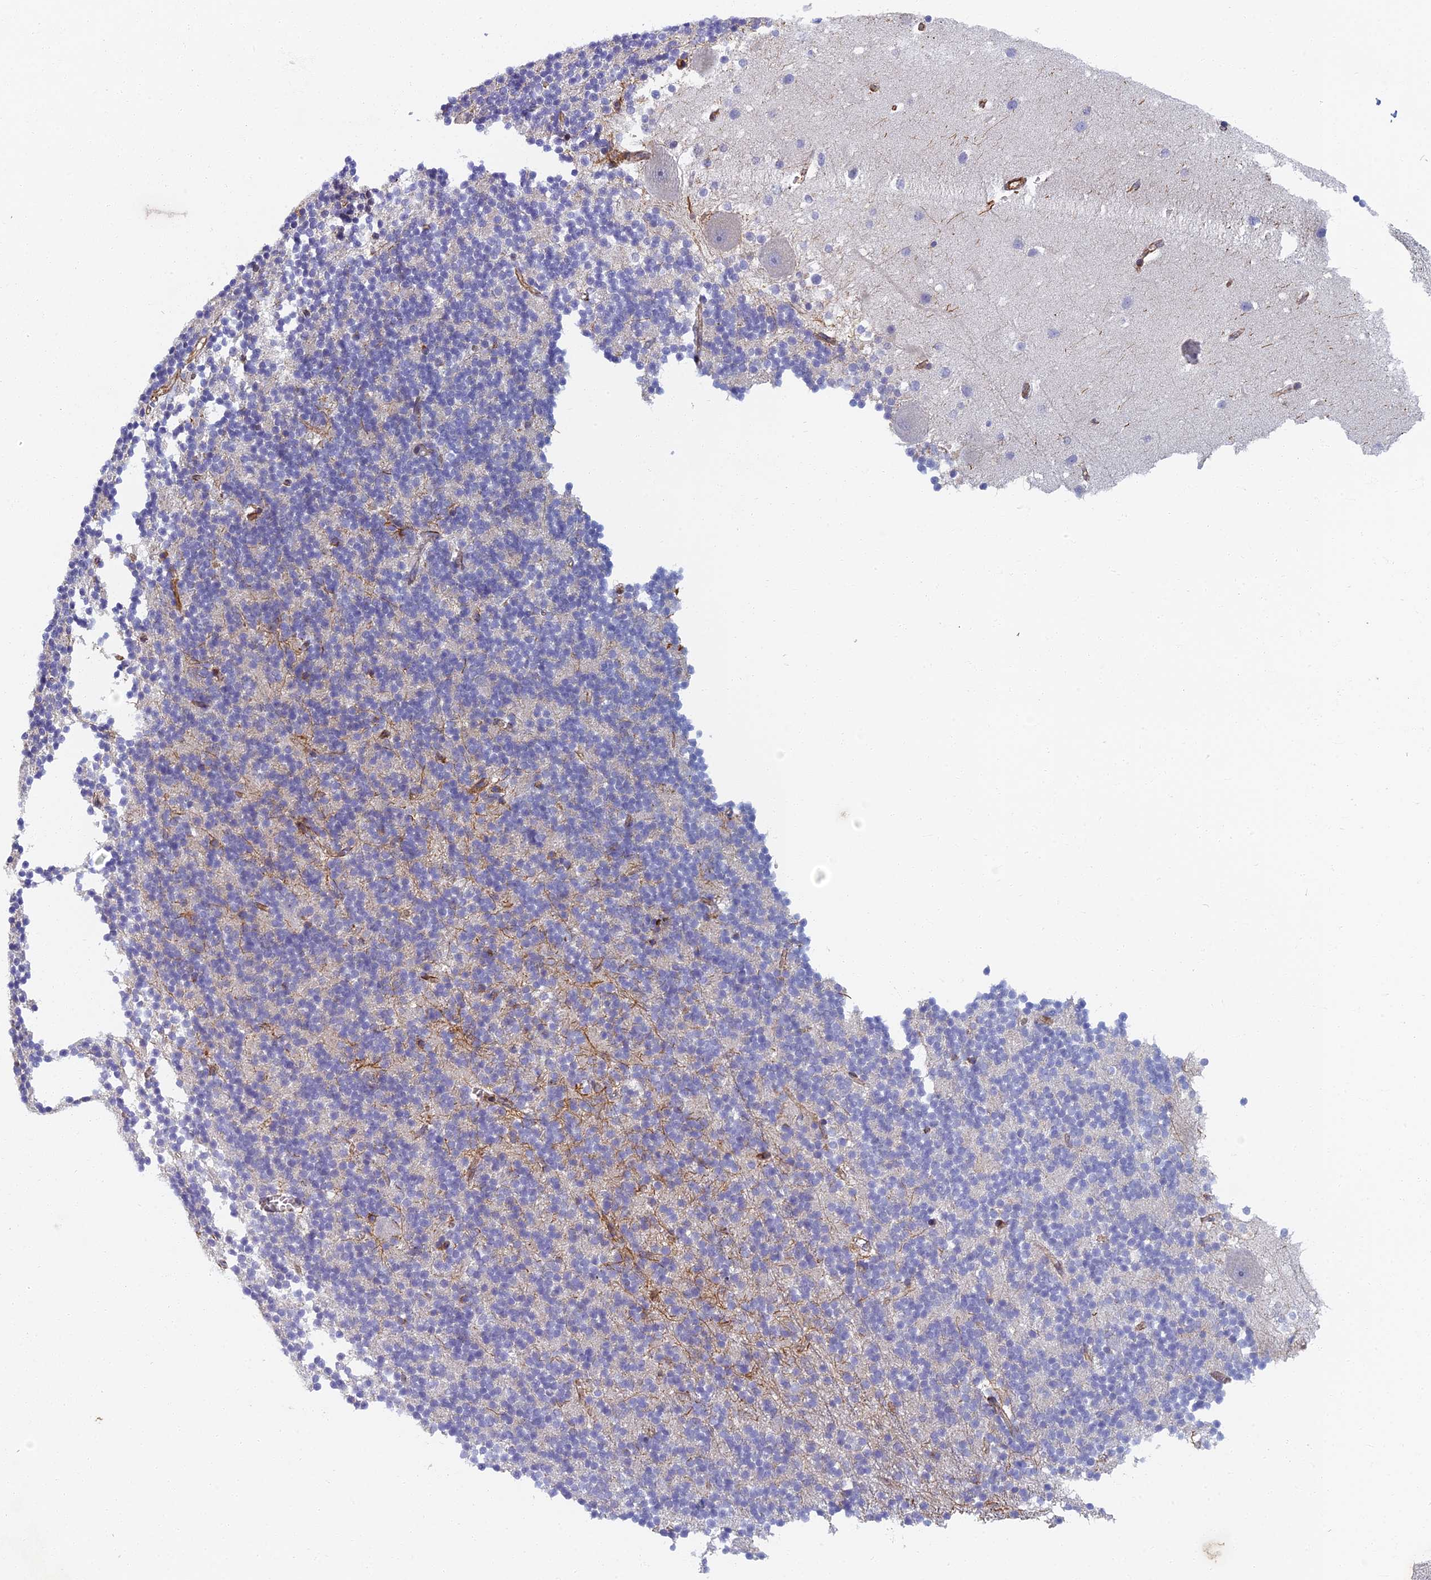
{"staining": {"intensity": "negative", "quantity": "none", "location": "none"}, "tissue": "cerebellum", "cell_type": "Cells in granular layer", "image_type": "normal", "snomed": [{"axis": "morphology", "description": "Normal tissue, NOS"}, {"axis": "topography", "description": "Cerebellum"}], "caption": "Immunohistochemistry micrograph of unremarkable cerebellum stained for a protein (brown), which reveals no staining in cells in granular layer. The staining is performed using DAB (3,3'-diaminobenzidine) brown chromogen with nuclei counter-stained in using hematoxylin.", "gene": "ABCB10", "patient": {"sex": "male", "age": 54}}